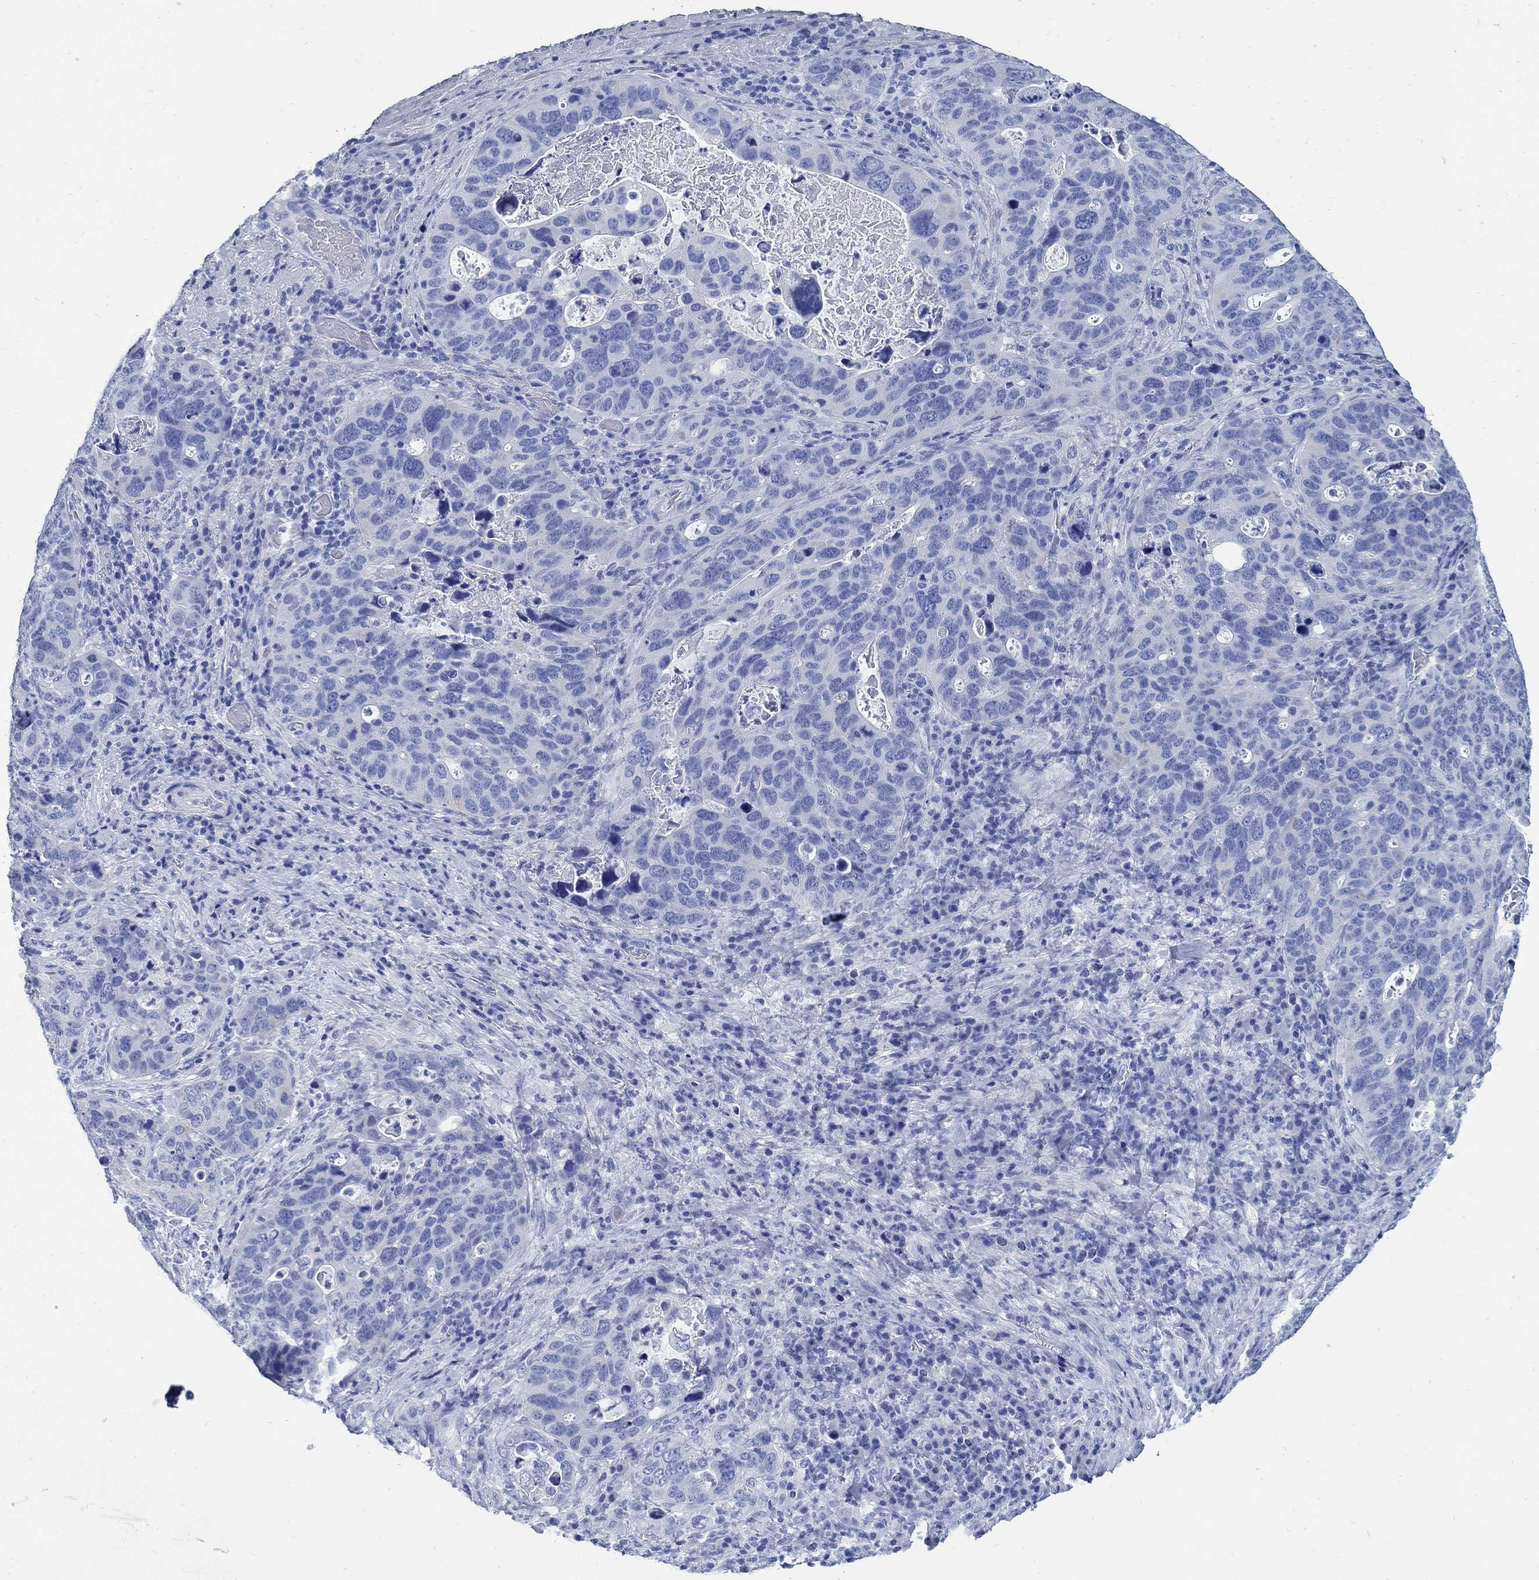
{"staining": {"intensity": "negative", "quantity": "none", "location": "none"}, "tissue": "stomach cancer", "cell_type": "Tumor cells", "image_type": "cancer", "snomed": [{"axis": "morphology", "description": "Adenocarcinoma, NOS"}, {"axis": "topography", "description": "Stomach"}], "caption": "Tumor cells show no significant protein staining in adenocarcinoma (stomach). (DAB (3,3'-diaminobenzidine) immunohistochemistry (IHC) with hematoxylin counter stain).", "gene": "SLC45A1", "patient": {"sex": "male", "age": 54}}